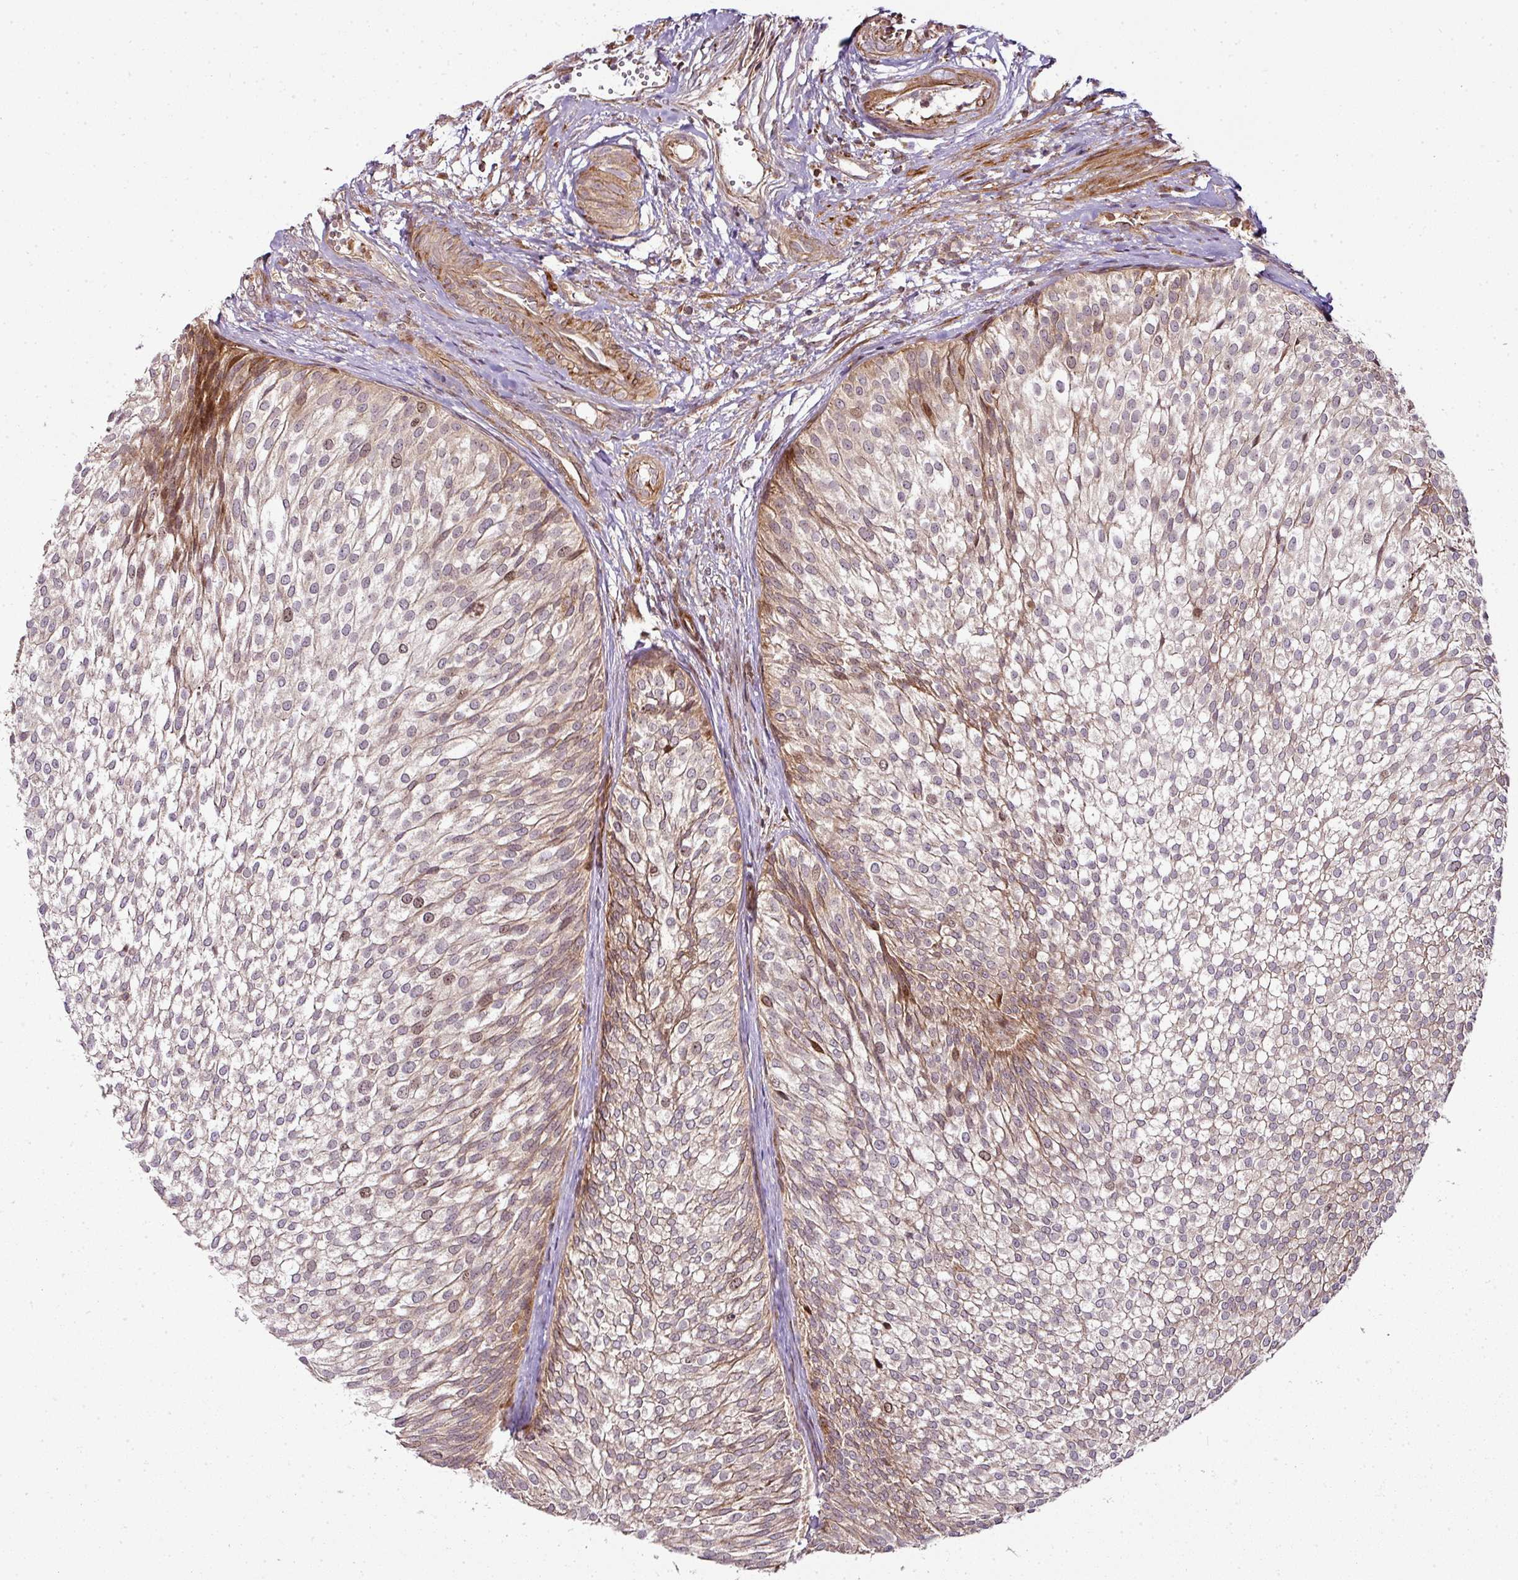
{"staining": {"intensity": "moderate", "quantity": "<25%", "location": "cytoplasmic/membranous,nuclear"}, "tissue": "urothelial cancer", "cell_type": "Tumor cells", "image_type": "cancer", "snomed": [{"axis": "morphology", "description": "Urothelial carcinoma, Low grade"}, {"axis": "topography", "description": "Urinary bladder"}], "caption": "Protein analysis of urothelial carcinoma (low-grade) tissue reveals moderate cytoplasmic/membranous and nuclear positivity in about <25% of tumor cells.", "gene": "ATAT1", "patient": {"sex": "male", "age": 91}}